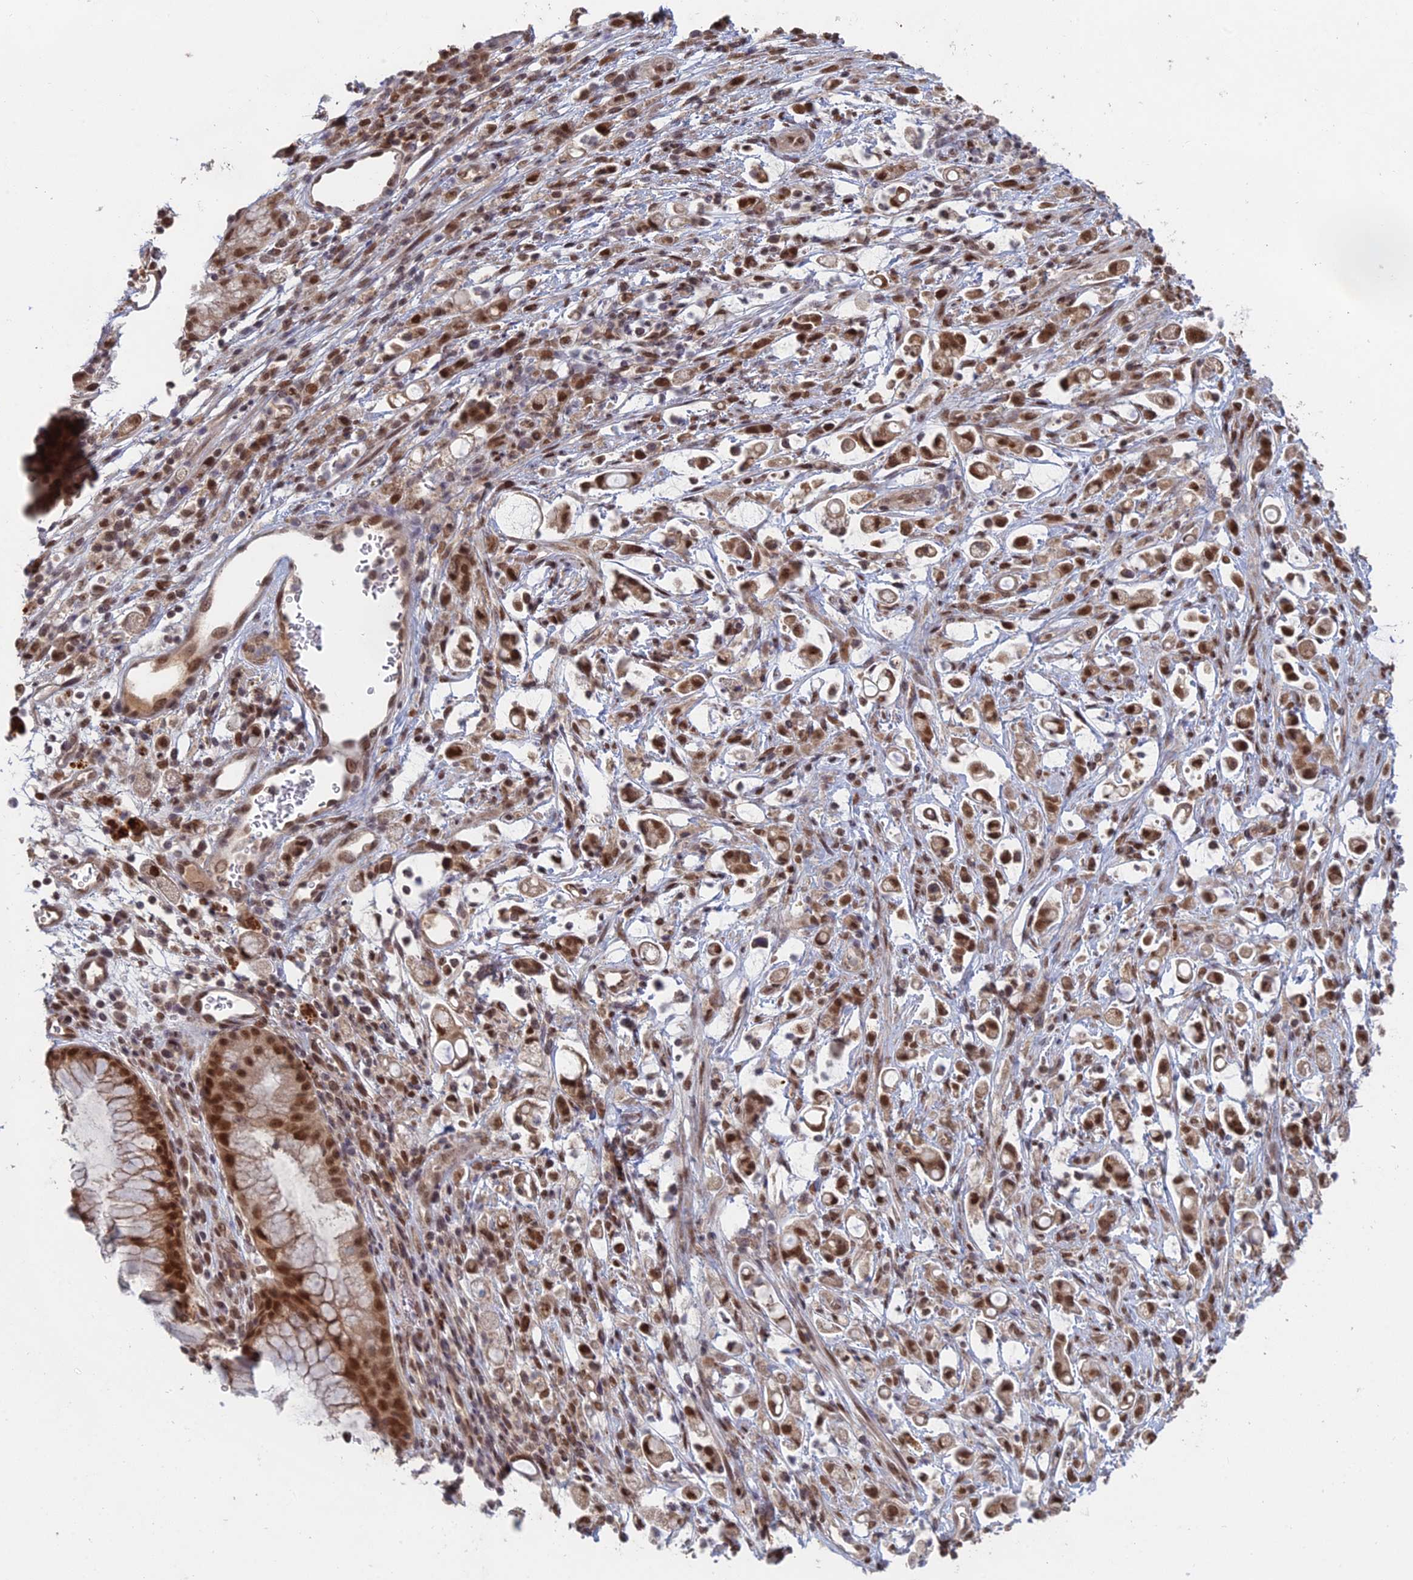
{"staining": {"intensity": "moderate", "quantity": ">75%", "location": "nuclear"}, "tissue": "stomach cancer", "cell_type": "Tumor cells", "image_type": "cancer", "snomed": [{"axis": "morphology", "description": "Adenocarcinoma, NOS"}, {"axis": "topography", "description": "Stomach"}], "caption": "A photomicrograph of human stomach cancer stained for a protein demonstrates moderate nuclear brown staining in tumor cells.", "gene": "RANBP3", "patient": {"sex": "female", "age": 60}}